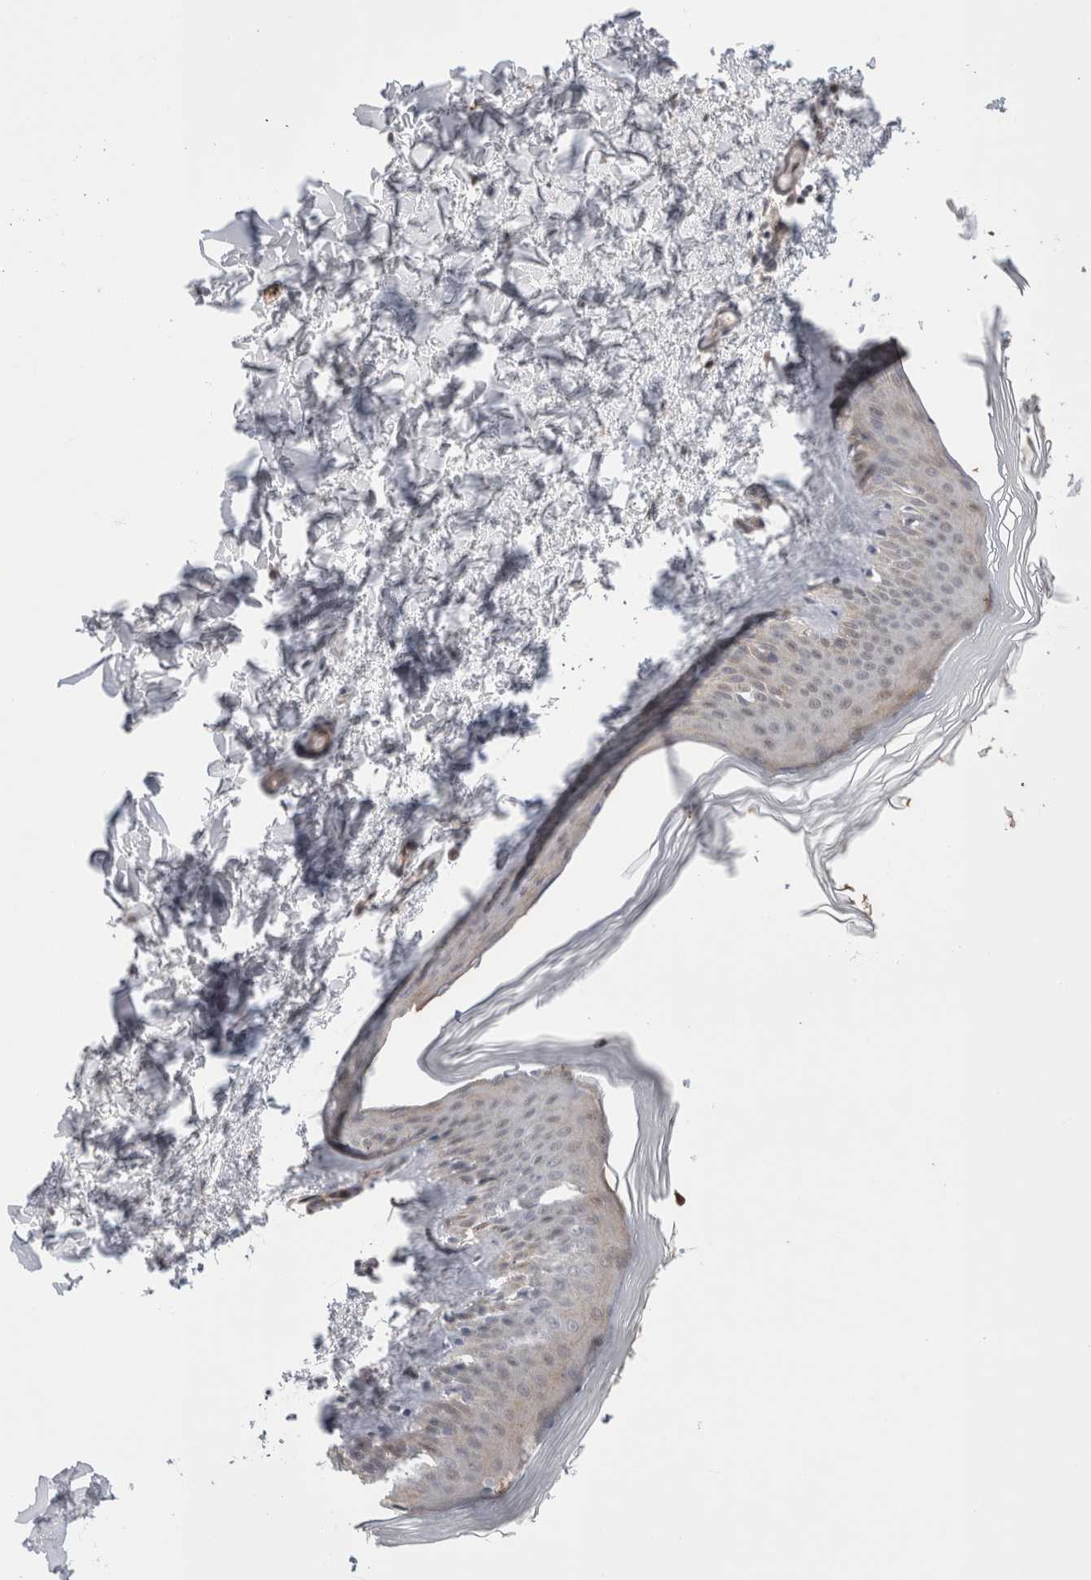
{"staining": {"intensity": "negative", "quantity": "none", "location": "none"}, "tissue": "skin", "cell_type": "Fibroblasts", "image_type": "normal", "snomed": [{"axis": "morphology", "description": "Normal tissue, NOS"}, {"axis": "topography", "description": "Skin"}], "caption": "This photomicrograph is of benign skin stained with immunohistochemistry to label a protein in brown with the nuclei are counter-stained blue. There is no positivity in fibroblasts. (DAB (3,3'-diaminobenzidine) IHC with hematoxylin counter stain).", "gene": "TAFA5", "patient": {"sex": "female", "age": 27}}